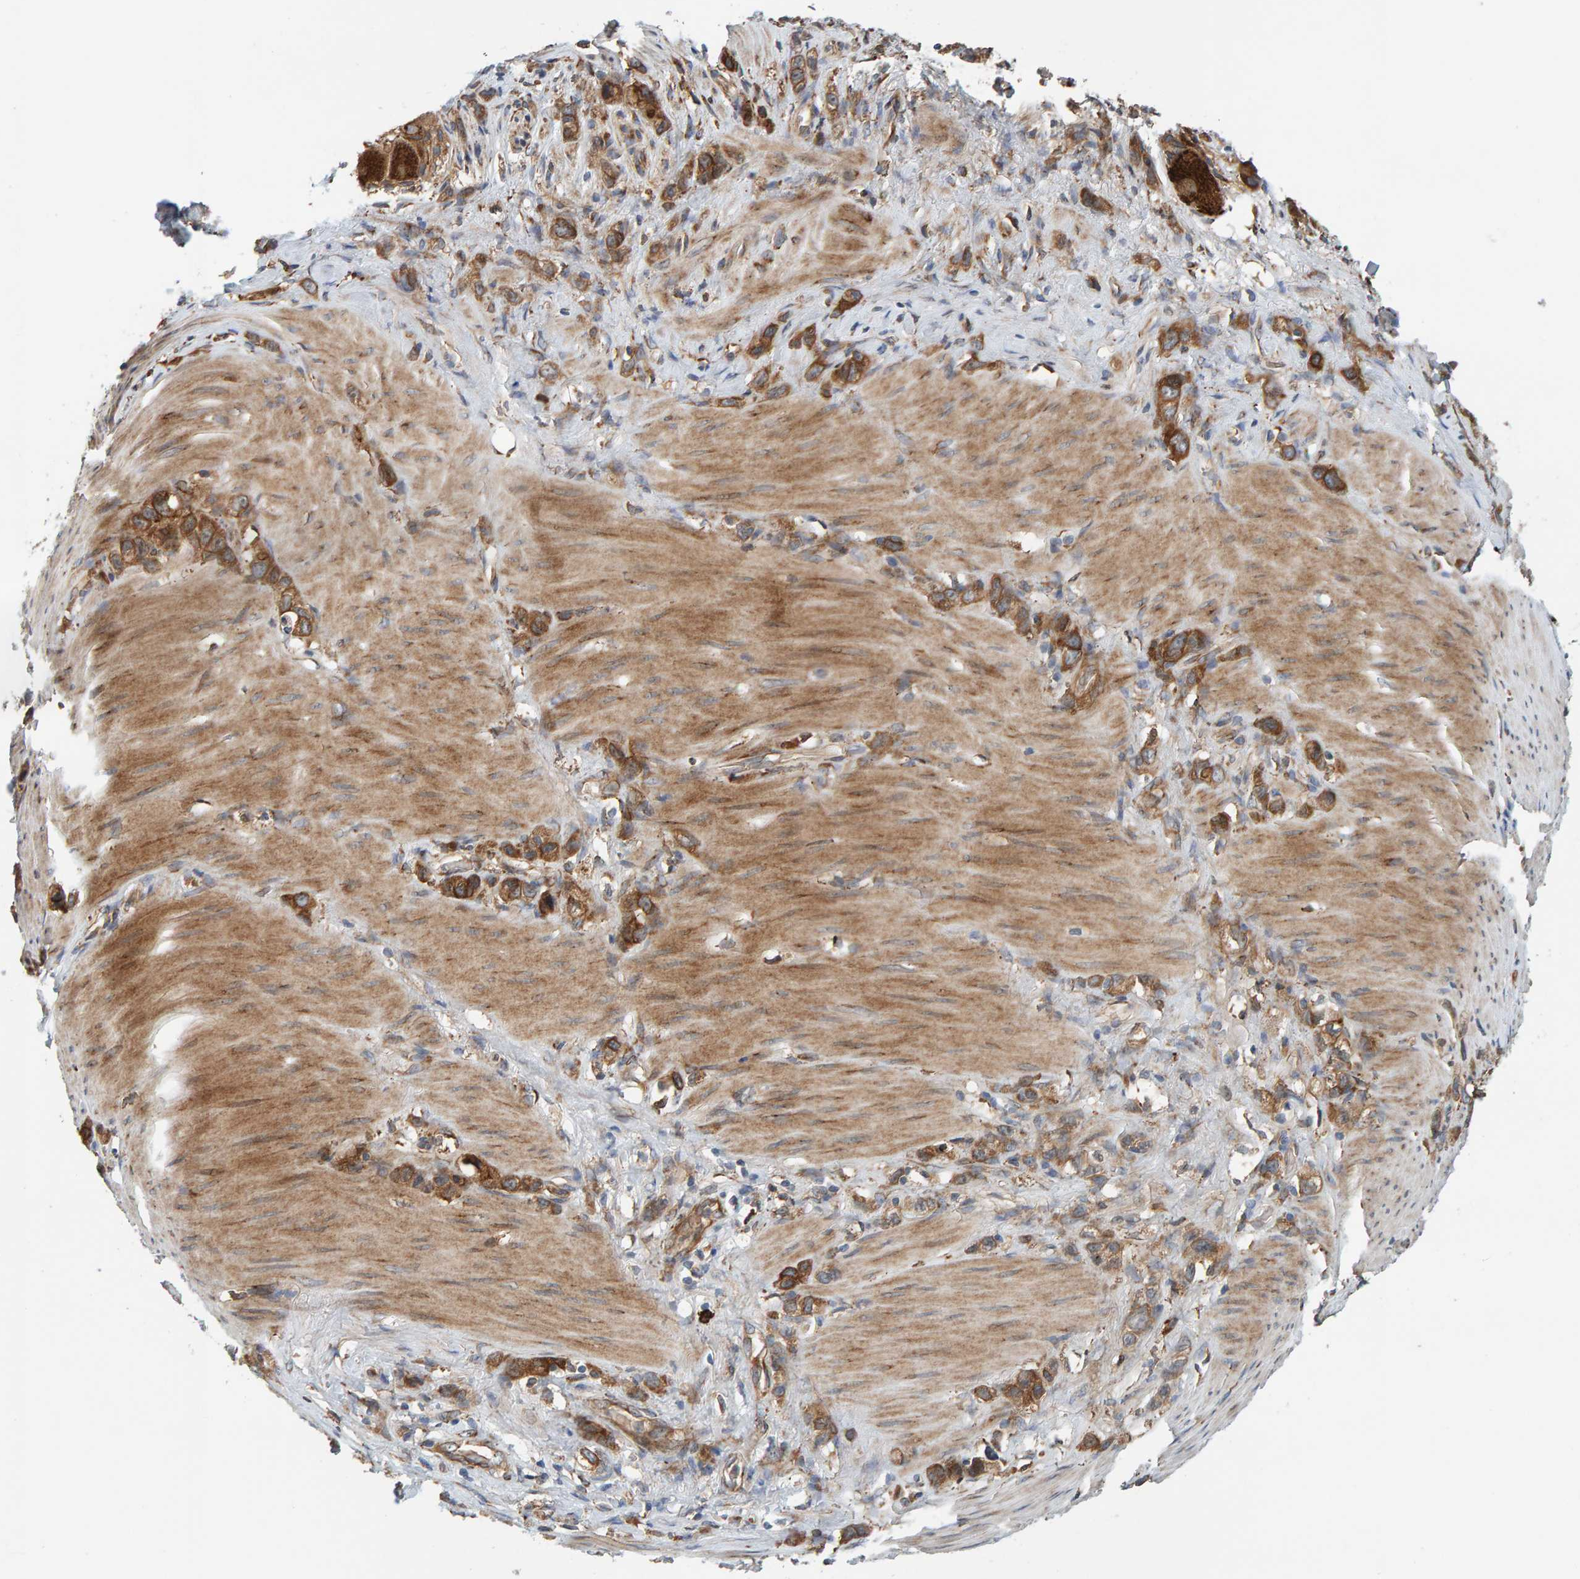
{"staining": {"intensity": "strong", "quantity": ">75%", "location": "cytoplasmic/membranous"}, "tissue": "stomach cancer", "cell_type": "Tumor cells", "image_type": "cancer", "snomed": [{"axis": "morphology", "description": "Normal tissue, NOS"}, {"axis": "morphology", "description": "Adenocarcinoma, NOS"}, {"axis": "morphology", "description": "Adenocarcinoma, High grade"}, {"axis": "topography", "description": "Stomach, upper"}, {"axis": "topography", "description": "Stomach"}], "caption": "Immunohistochemical staining of human stomach cancer (adenocarcinoma) shows strong cytoplasmic/membranous protein staining in approximately >75% of tumor cells.", "gene": "BAIAP2", "patient": {"sex": "female", "age": 65}}